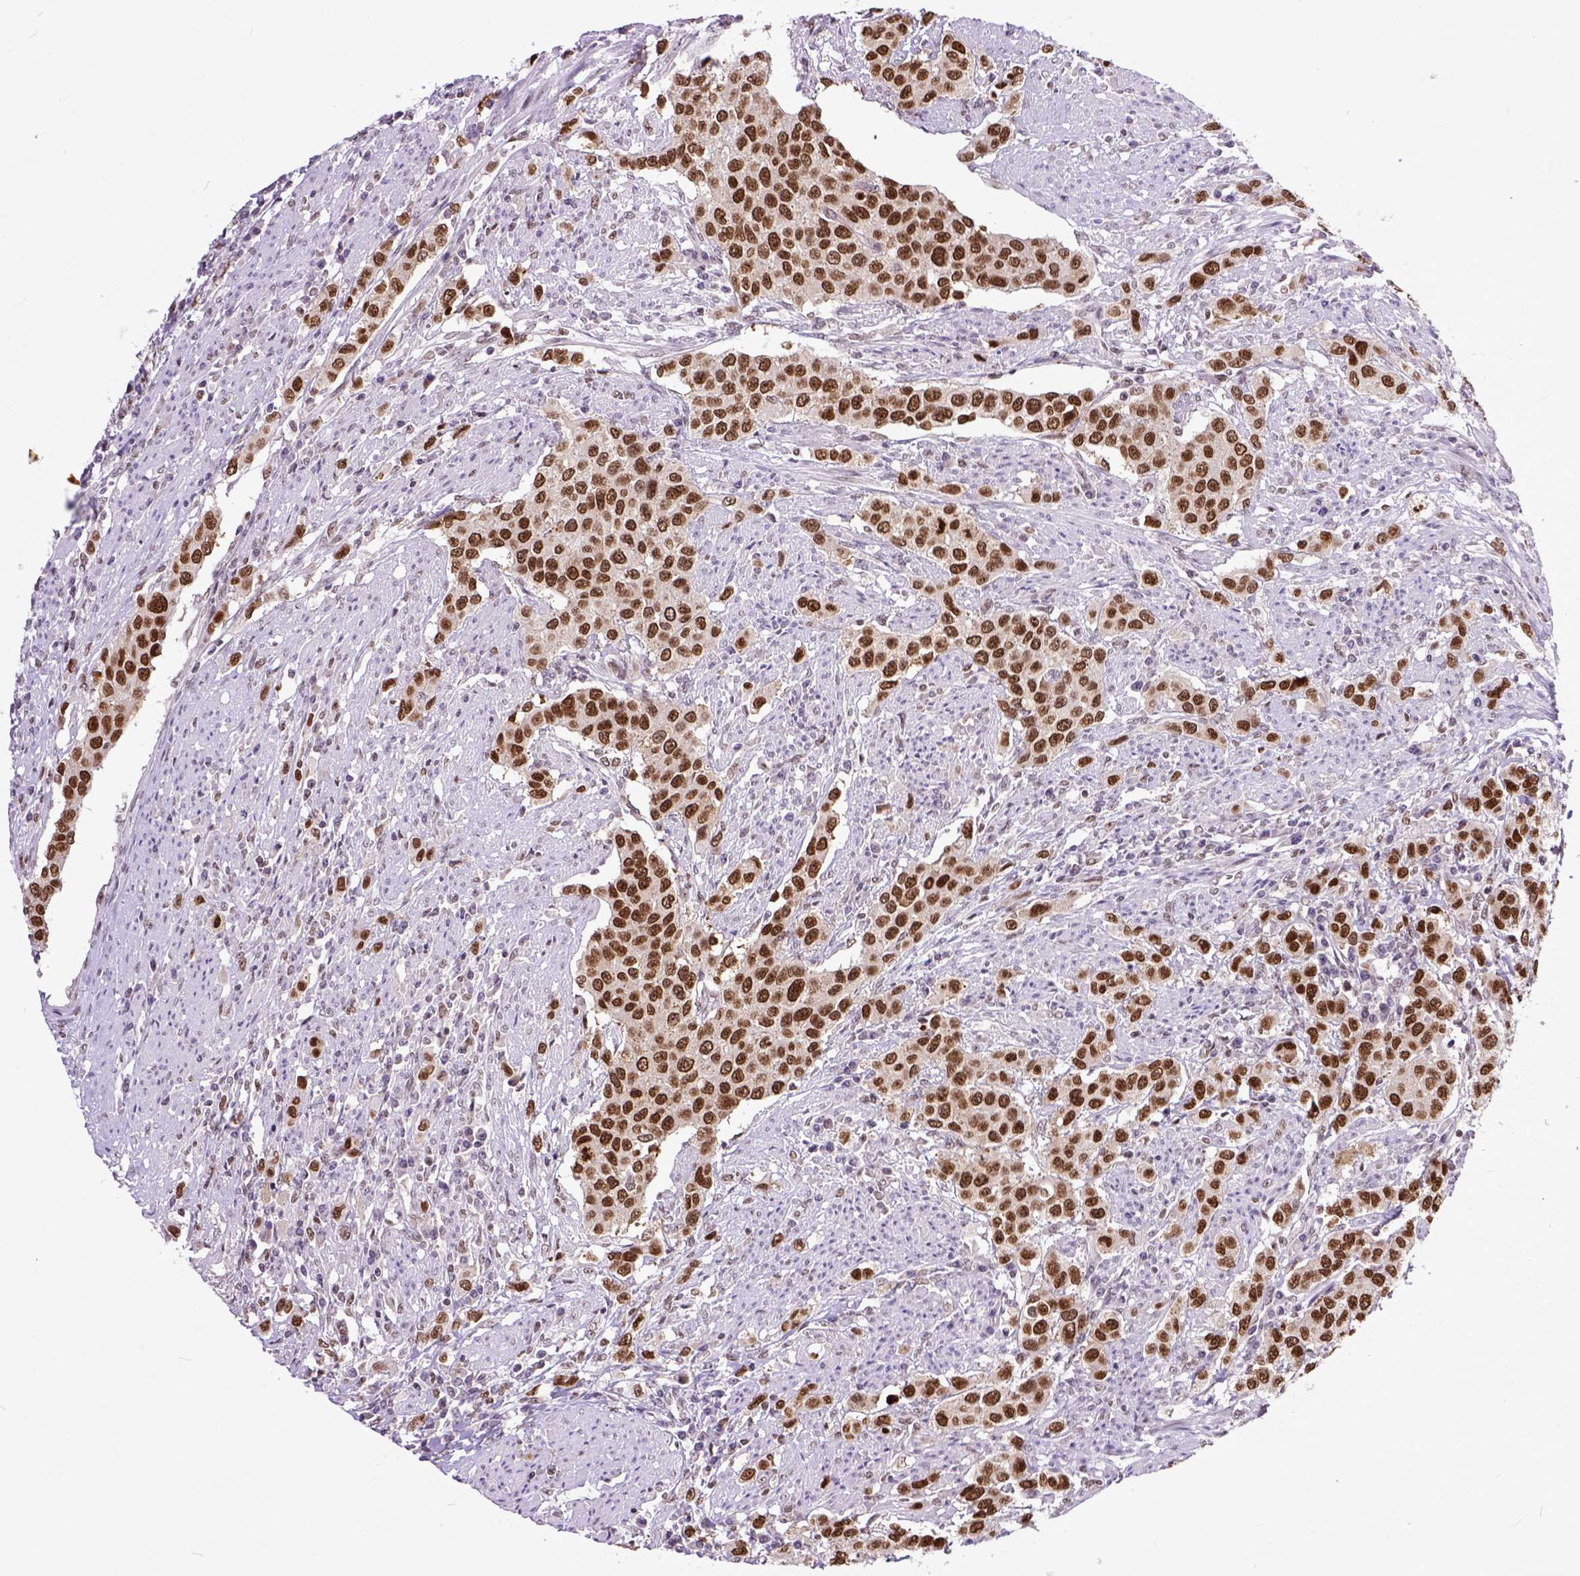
{"staining": {"intensity": "moderate", "quantity": ">75%", "location": "nuclear"}, "tissue": "urothelial cancer", "cell_type": "Tumor cells", "image_type": "cancer", "snomed": [{"axis": "morphology", "description": "Urothelial carcinoma, High grade"}, {"axis": "topography", "description": "Urinary bladder"}], "caption": "Urothelial carcinoma (high-grade) tissue demonstrates moderate nuclear staining in about >75% of tumor cells (Brightfield microscopy of DAB IHC at high magnification).", "gene": "RCC2", "patient": {"sex": "female", "age": 58}}